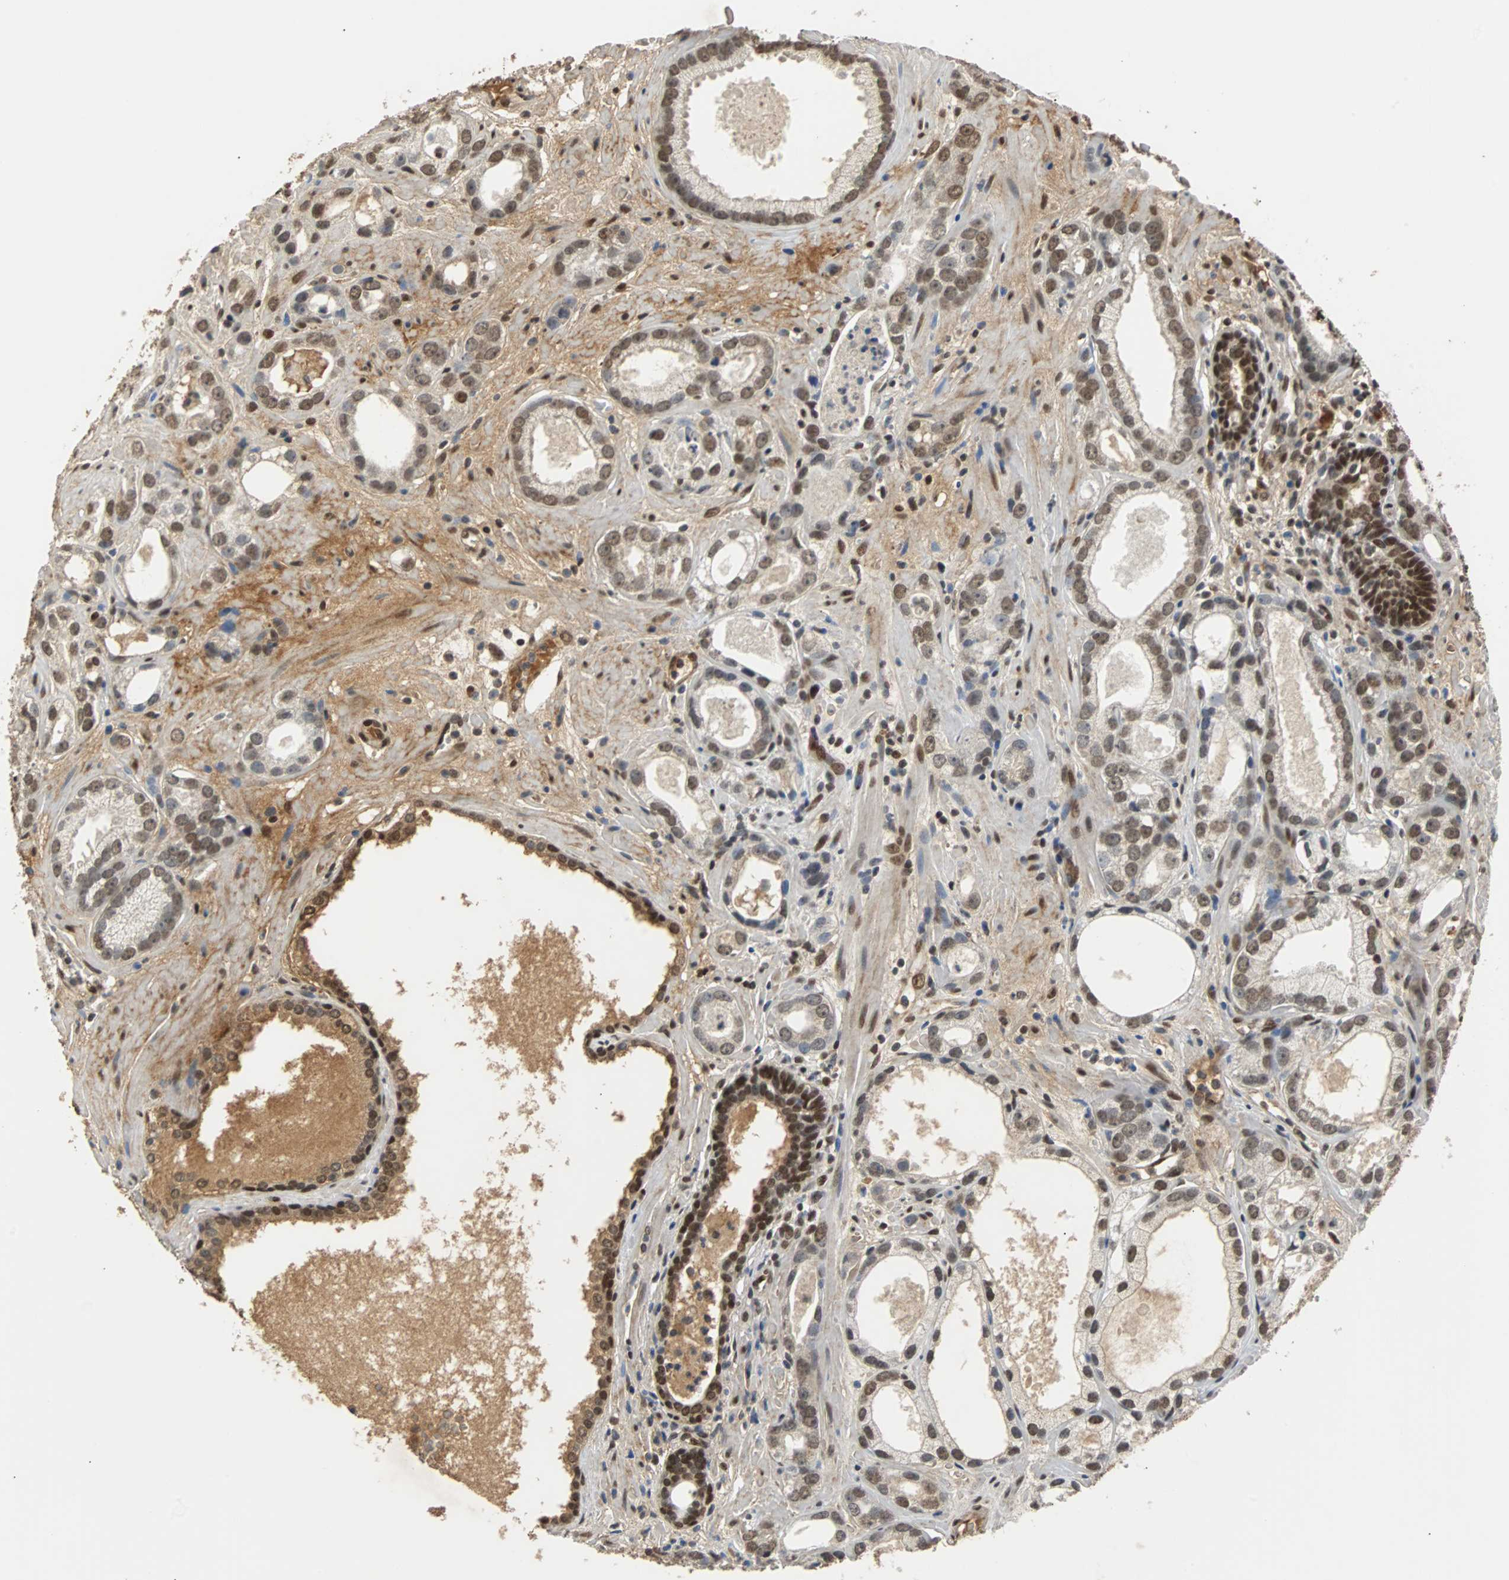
{"staining": {"intensity": "moderate", "quantity": ">75%", "location": "nuclear"}, "tissue": "prostate cancer", "cell_type": "Tumor cells", "image_type": "cancer", "snomed": [{"axis": "morphology", "description": "Adenocarcinoma, Low grade"}, {"axis": "topography", "description": "Prostate"}], "caption": "Immunohistochemical staining of prostate cancer displays moderate nuclear protein staining in about >75% of tumor cells.", "gene": "PHC1", "patient": {"sex": "male", "age": 57}}